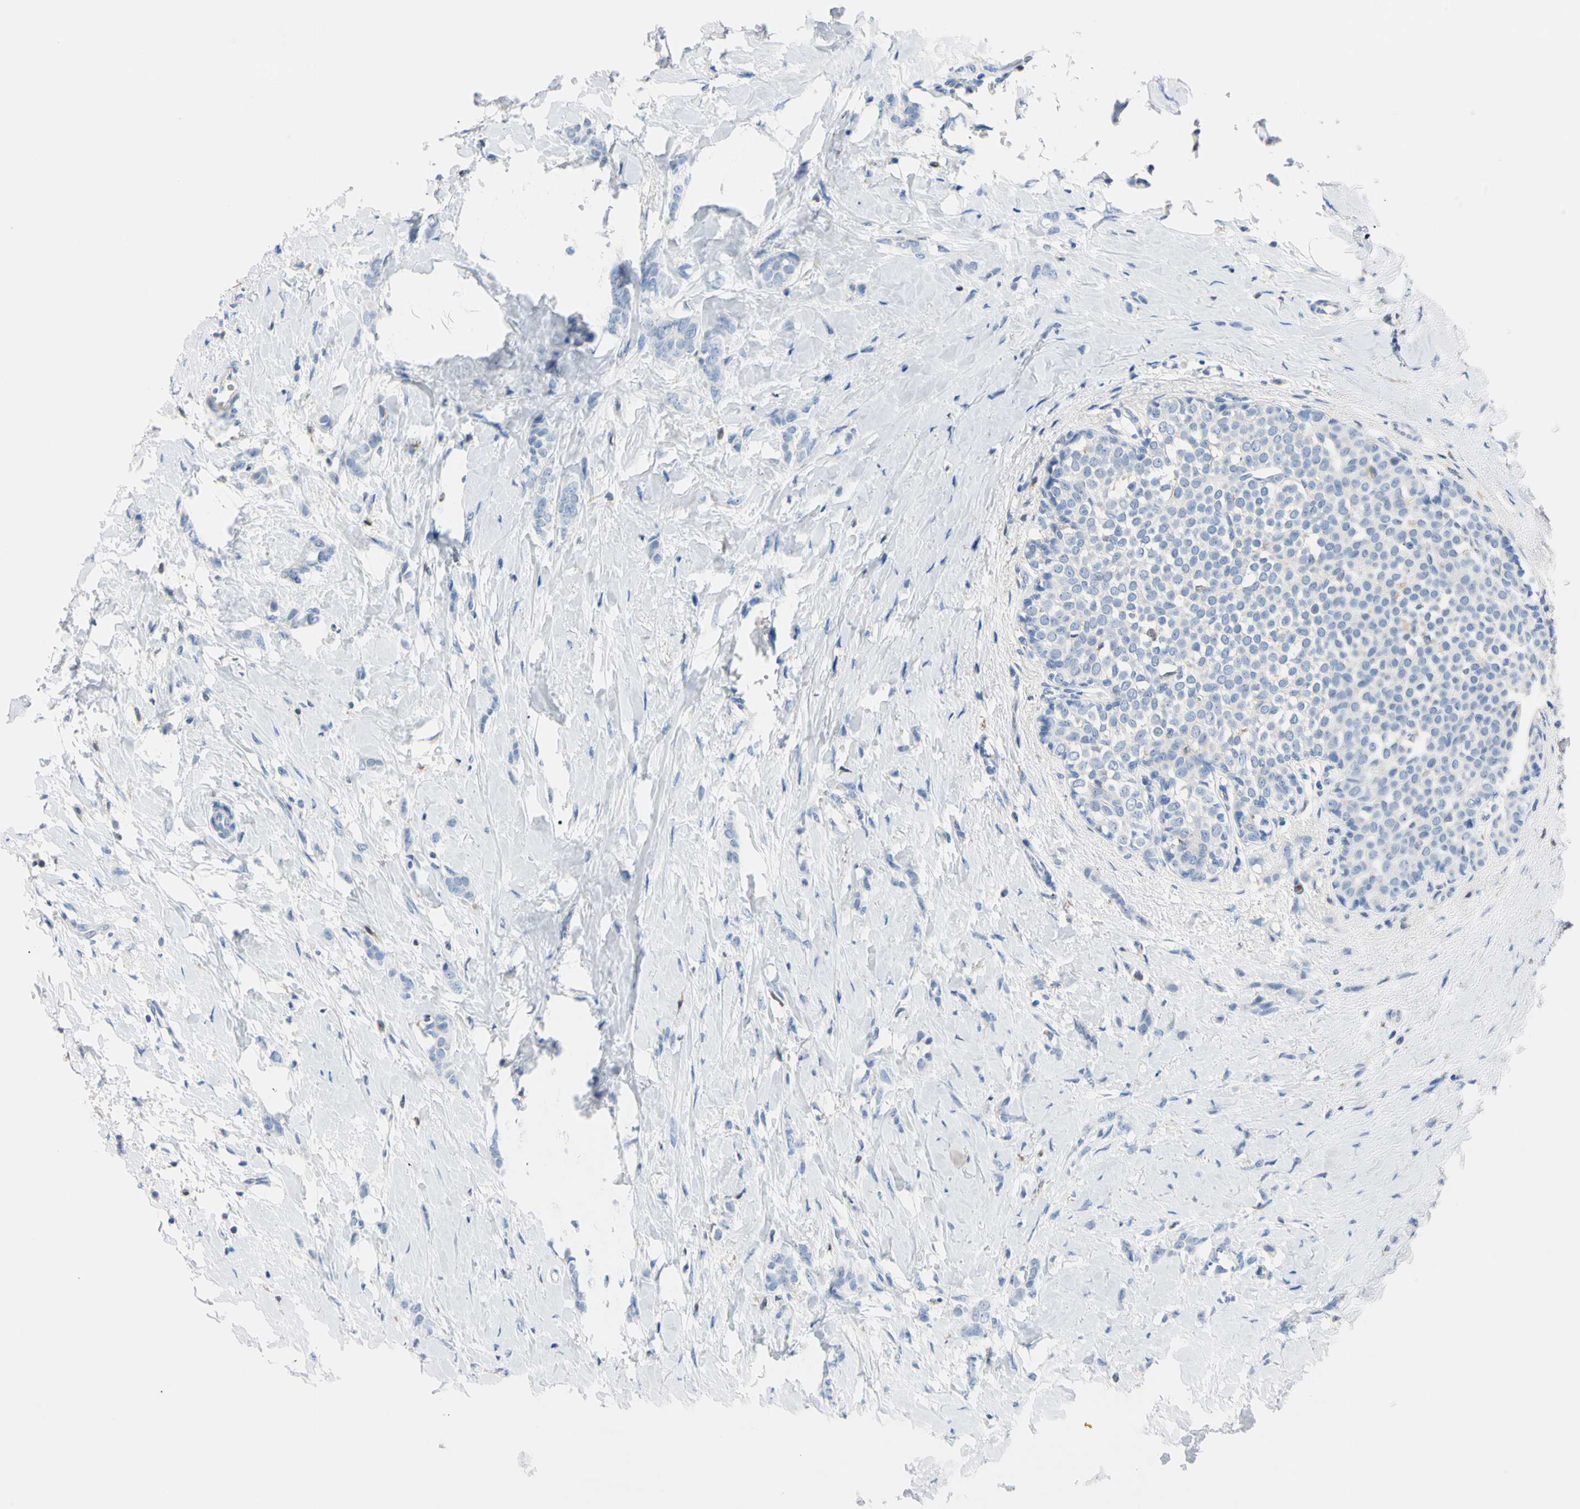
{"staining": {"intensity": "negative", "quantity": "none", "location": "none"}, "tissue": "breast cancer", "cell_type": "Tumor cells", "image_type": "cancer", "snomed": [{"axis": "morphology", "description": "Lobular carcinoma, in situ"}, {"axis": "morphology", "description": "Lobular carcinoma"}, {"axis": "topography", "description": "Breast"}], "caption": "DAB immunohistochemical staining of breast cancer demonstrates no significant expression in tumor cells.", "gene": "NCF4", "patient": {"sex": "female", "age": 41}}